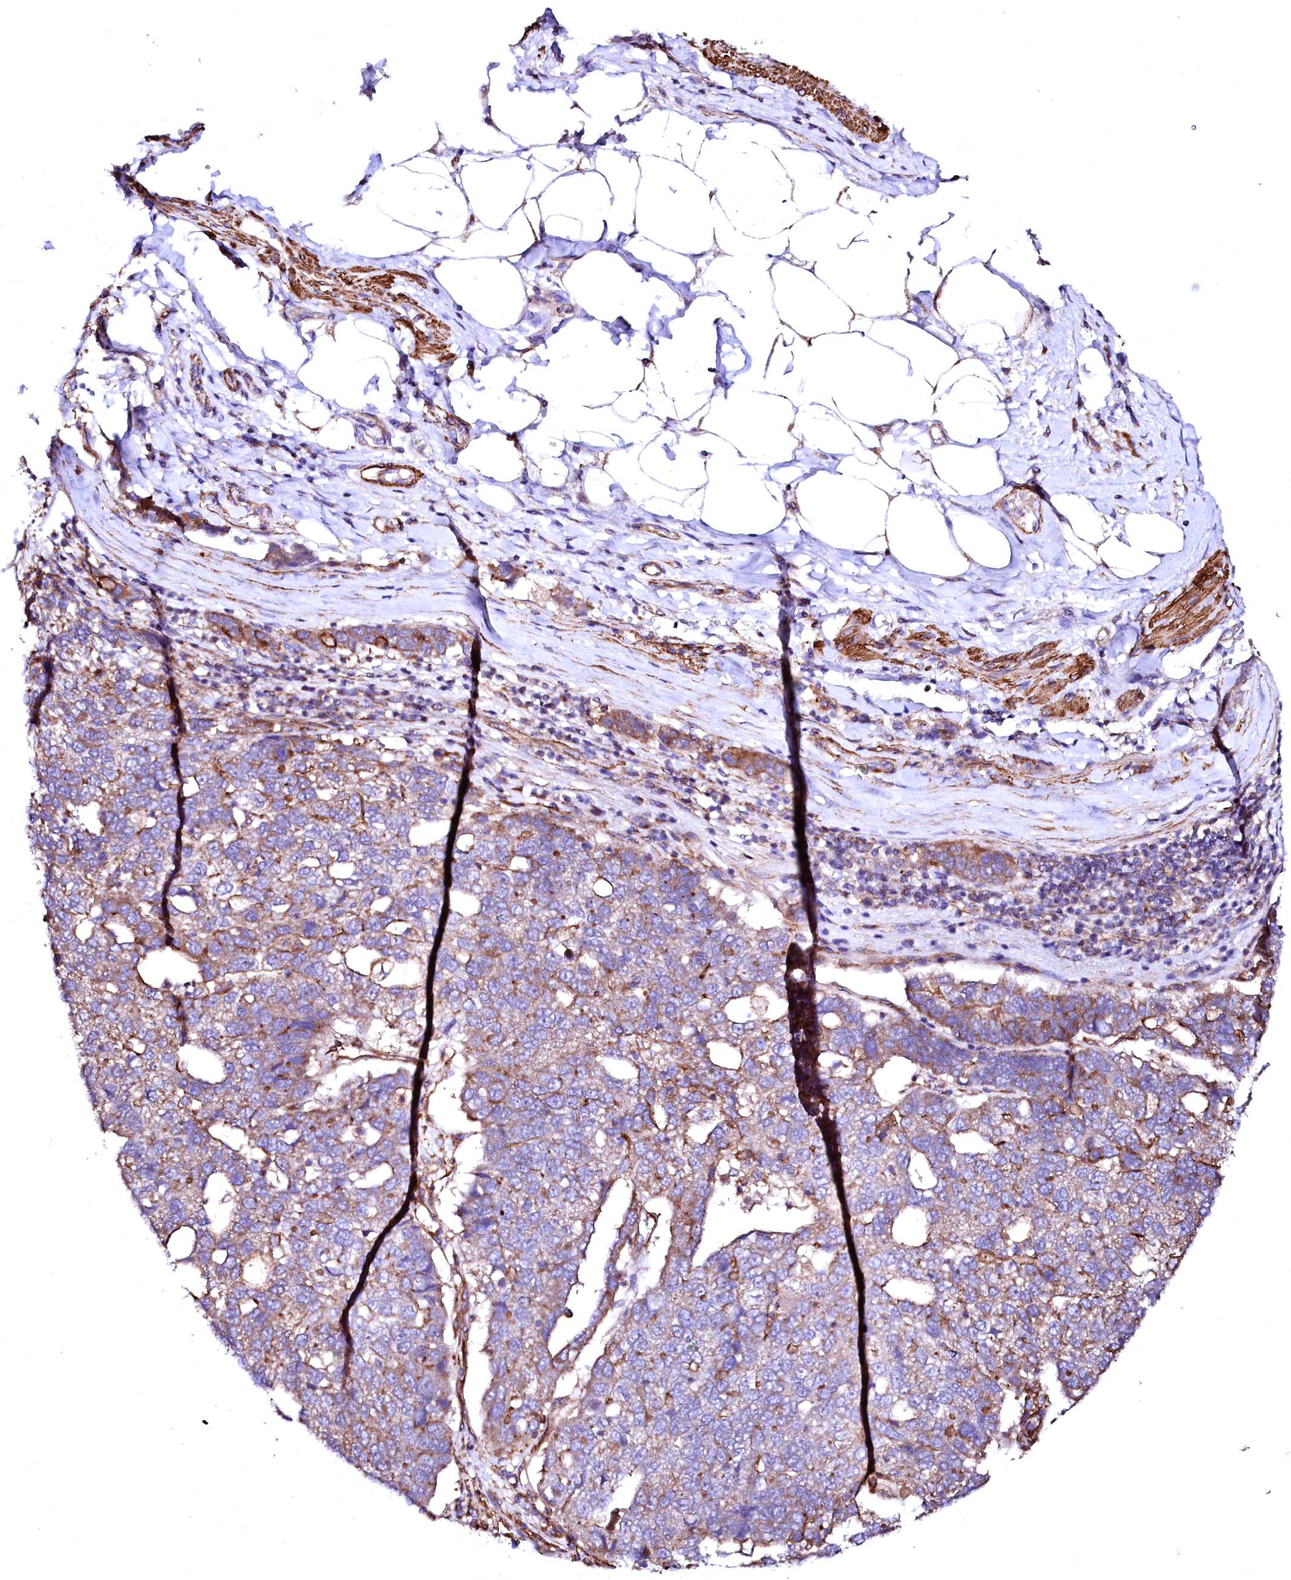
{"staining": {"intensity": "moderate", "quantity": "25%-75%", "location": "cytoplasmic/membranous"}, "tissue": "pancreatic cancer", "cell_type": "Tumor cells", "image_type": "cancer", "snomed": [{"axis": "morphology", "description": "Adenocarcinoma, NOS"}, {"axis": "topography", "description": "Pancreas"}], "caption": "Immunohistochemistry staining of pancreatic cancer (adenocarcinoma), which exhibits medium levels of moderate cytoplasmic/membranous positivity in about 25%-75% of tumor cells indicating moderate cytoplasmic/membranous protein staining. The staining was performed using DAB (3,3'-diaminobenzidine) (brown) for protein detection and nuclei were counterstained in hematoxylin (blue).", "gene": "GPR176", "patient": {"sex": "female", "age": 61}}